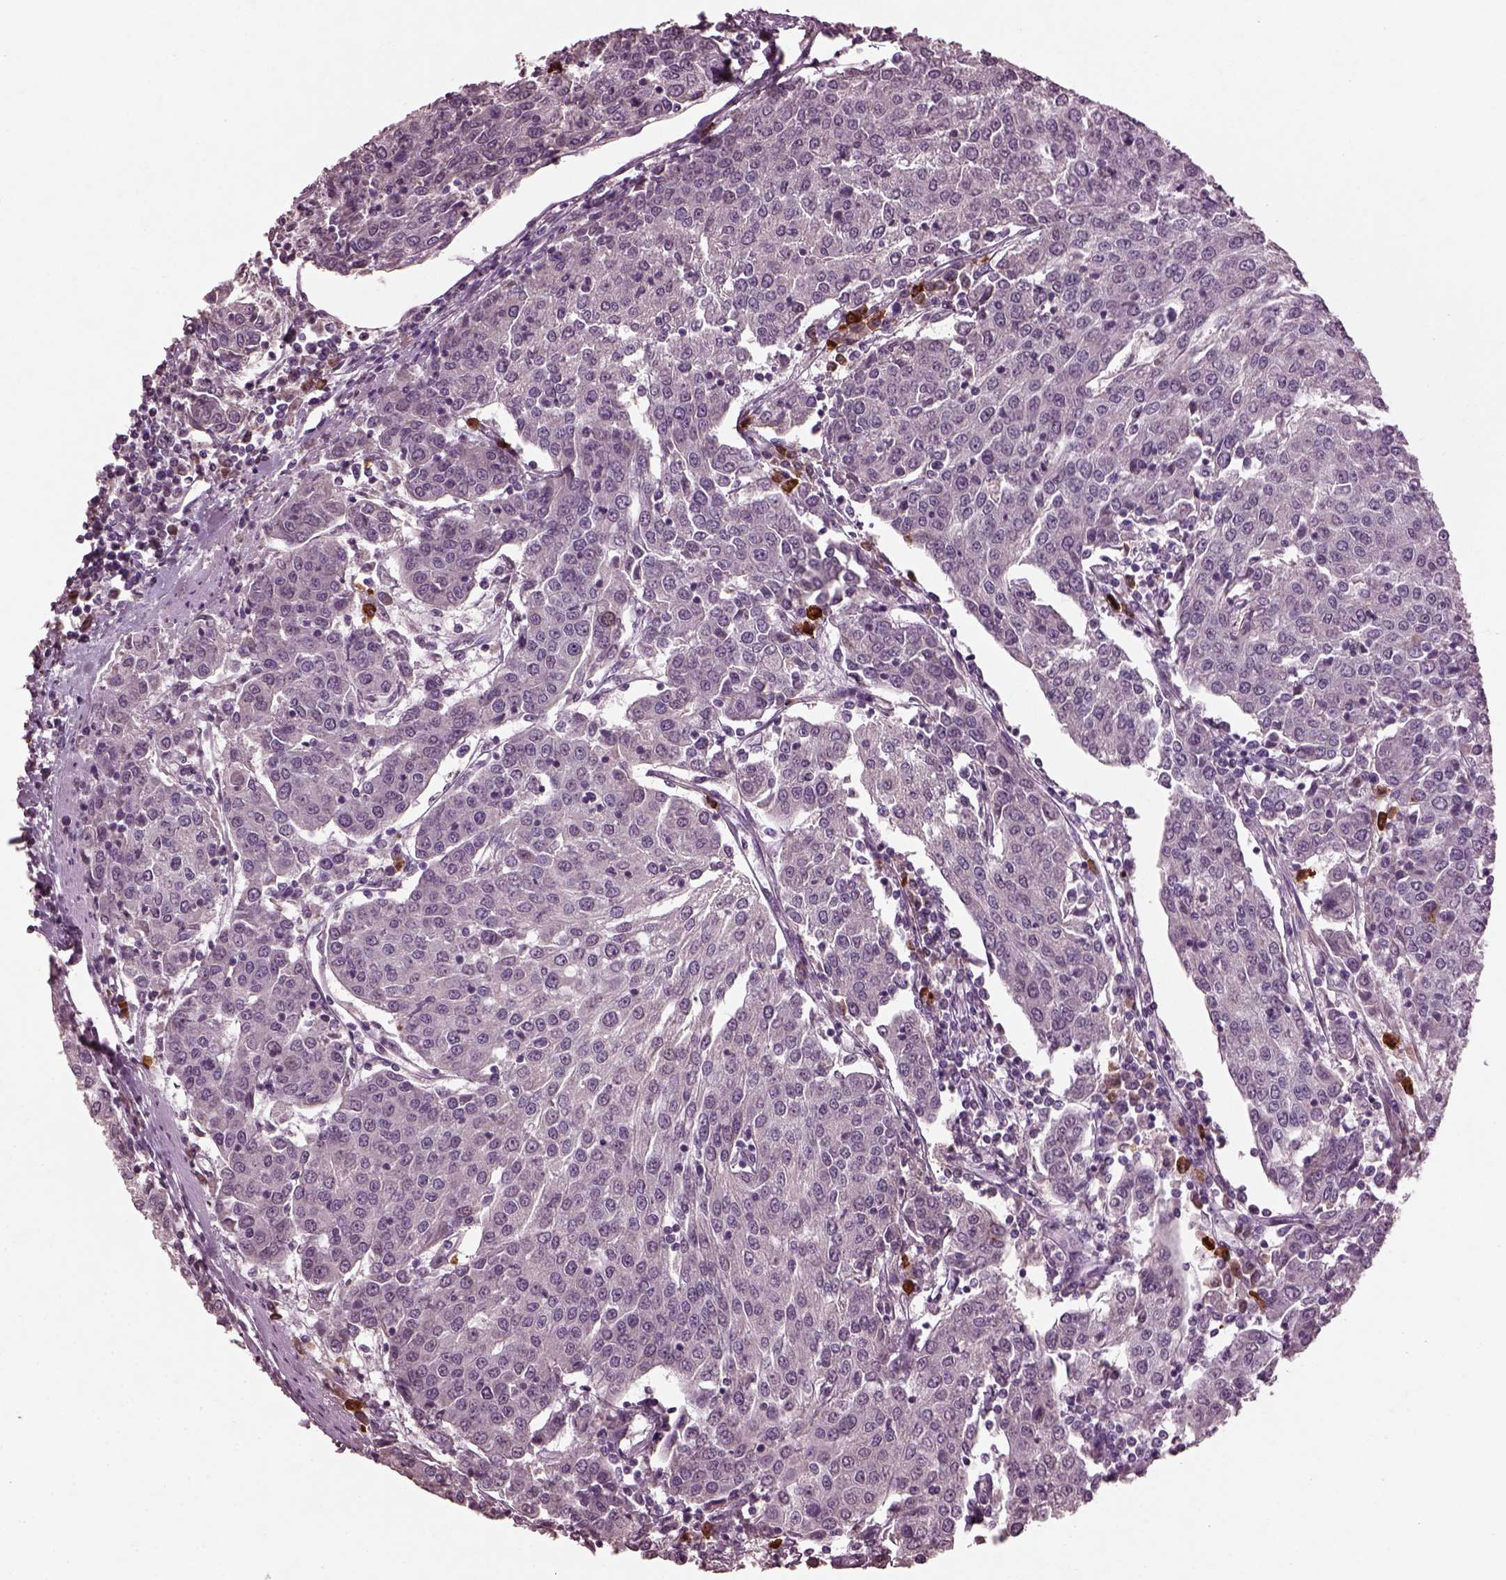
{"staining": {"intensity": "negative", "quantity": "none", "location": "none"}, "tissue": "urothelial cancer", "cell_type": "Tumor cells", "image_type": "cancer", "snomed": [{"axis": "morphology", "description": "Urothelial carcinoma, High grade"}, {"axis": "topography", "description": "Urinary bladder"}], "caption": "High magnification brightfield microscopy of urothelial carcinoma (high-grade) stained with DAB (brown) and counterstained with hematoxylin (blue): tumor cells show no significant staining.", "gene": "IL18RAP", "patient": {"sex": "female", "age": 85}}